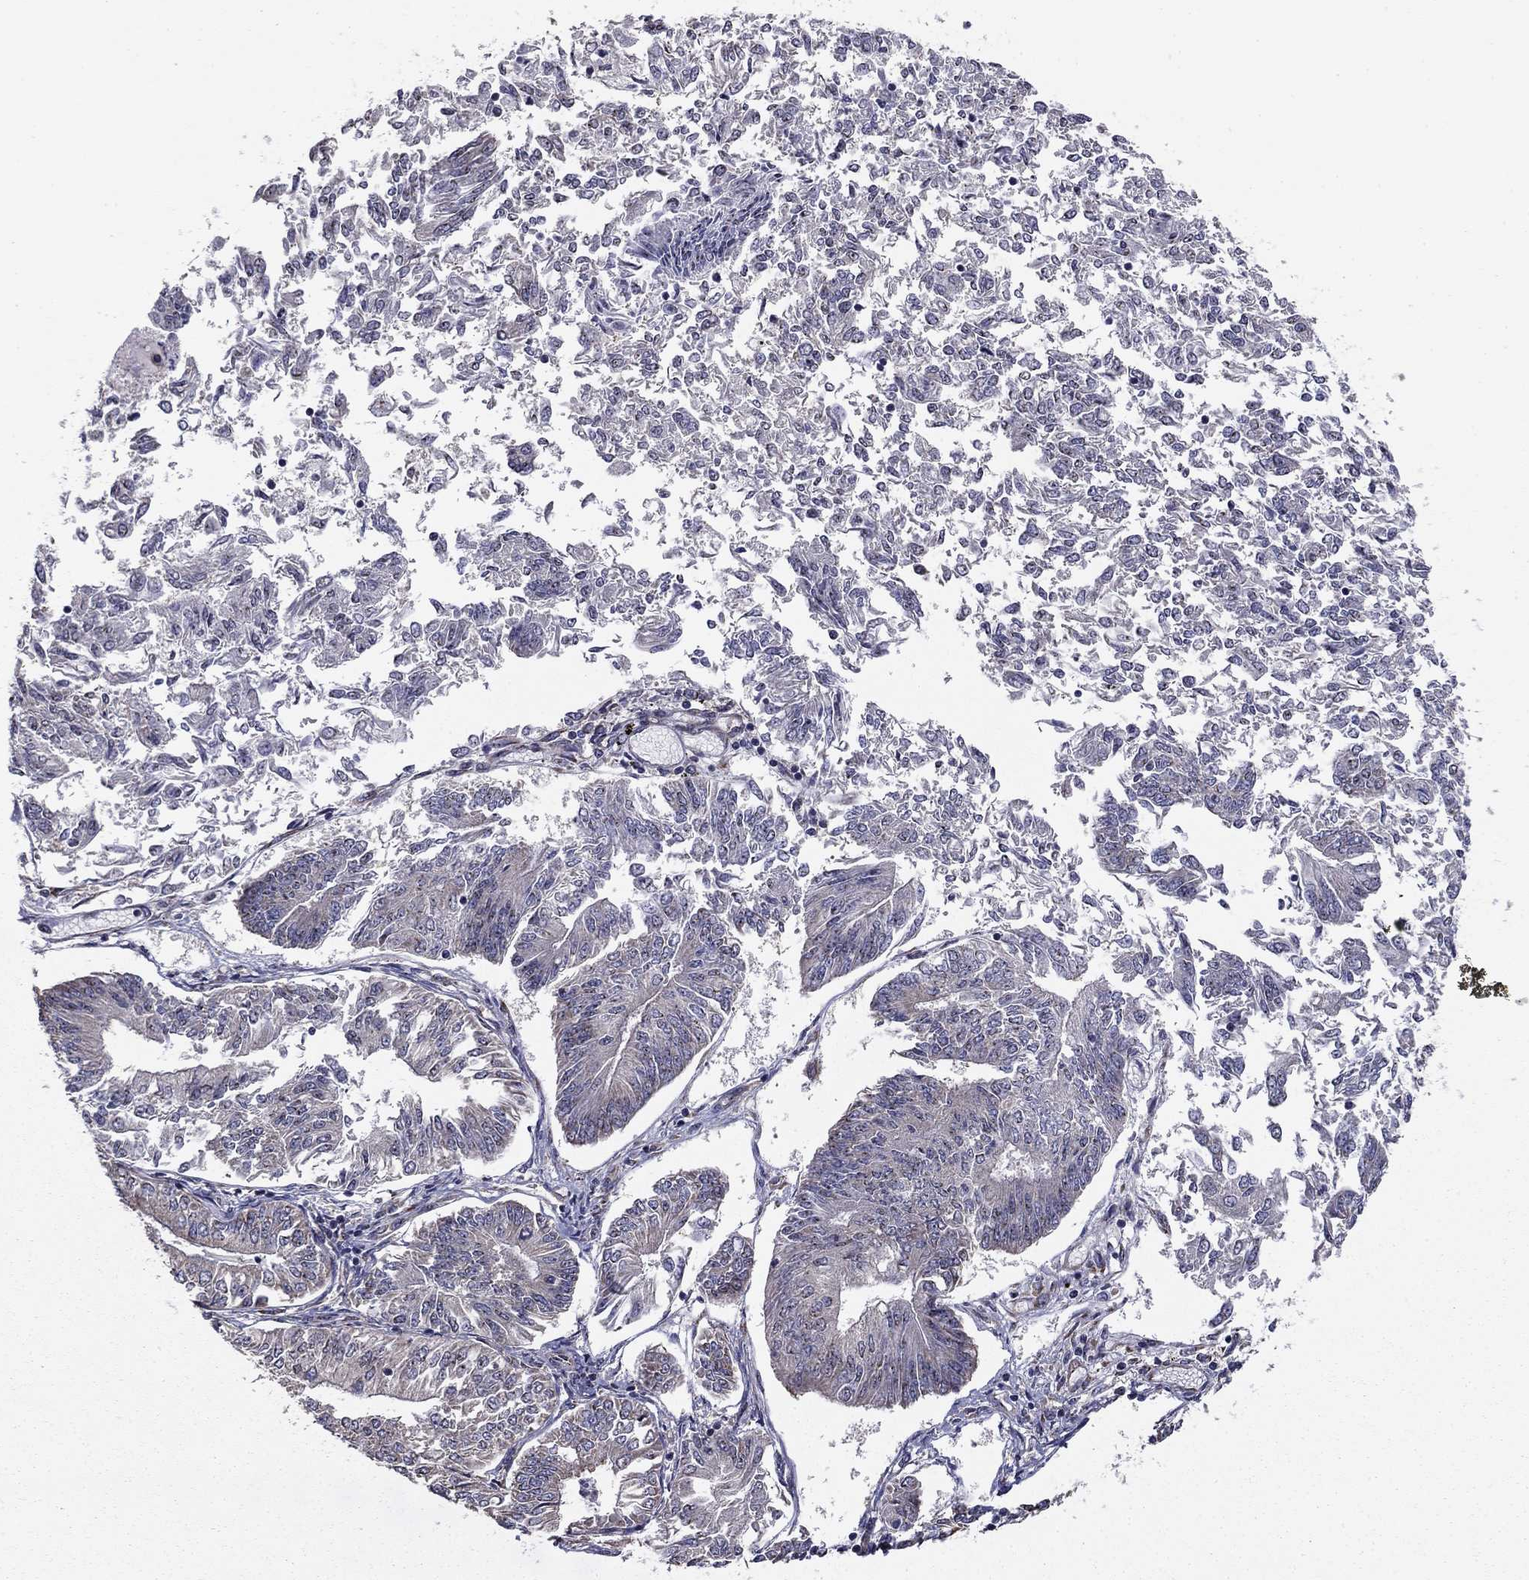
{"staining": {"intensity": "negative", "quantity": "none", "location": "none"}, "tissue": "endometrial cancer", "cell_type": "Tumor cells", "image_type": "cancer", "snomed": [{"axis": "morphology", "description": "Adenocarcinoma, NOS"}, {"axis": "topography", "description": "Endometrium"}], "caption": "High magnification brightfield microscopy of adenocarcinoma (endometrial) stained with DAB (3,3'-diaminobenzidine) (brown) and counterstained with hematoxylin (blue): tumor cells show no significant positivity. (Brightfield microscopy of DAB (3,3'-diaminobenzidine) immunohistochemistry at high magnification).", "gene": "NKIRAS1", "patient": {"sex": "female", "age": 58}}